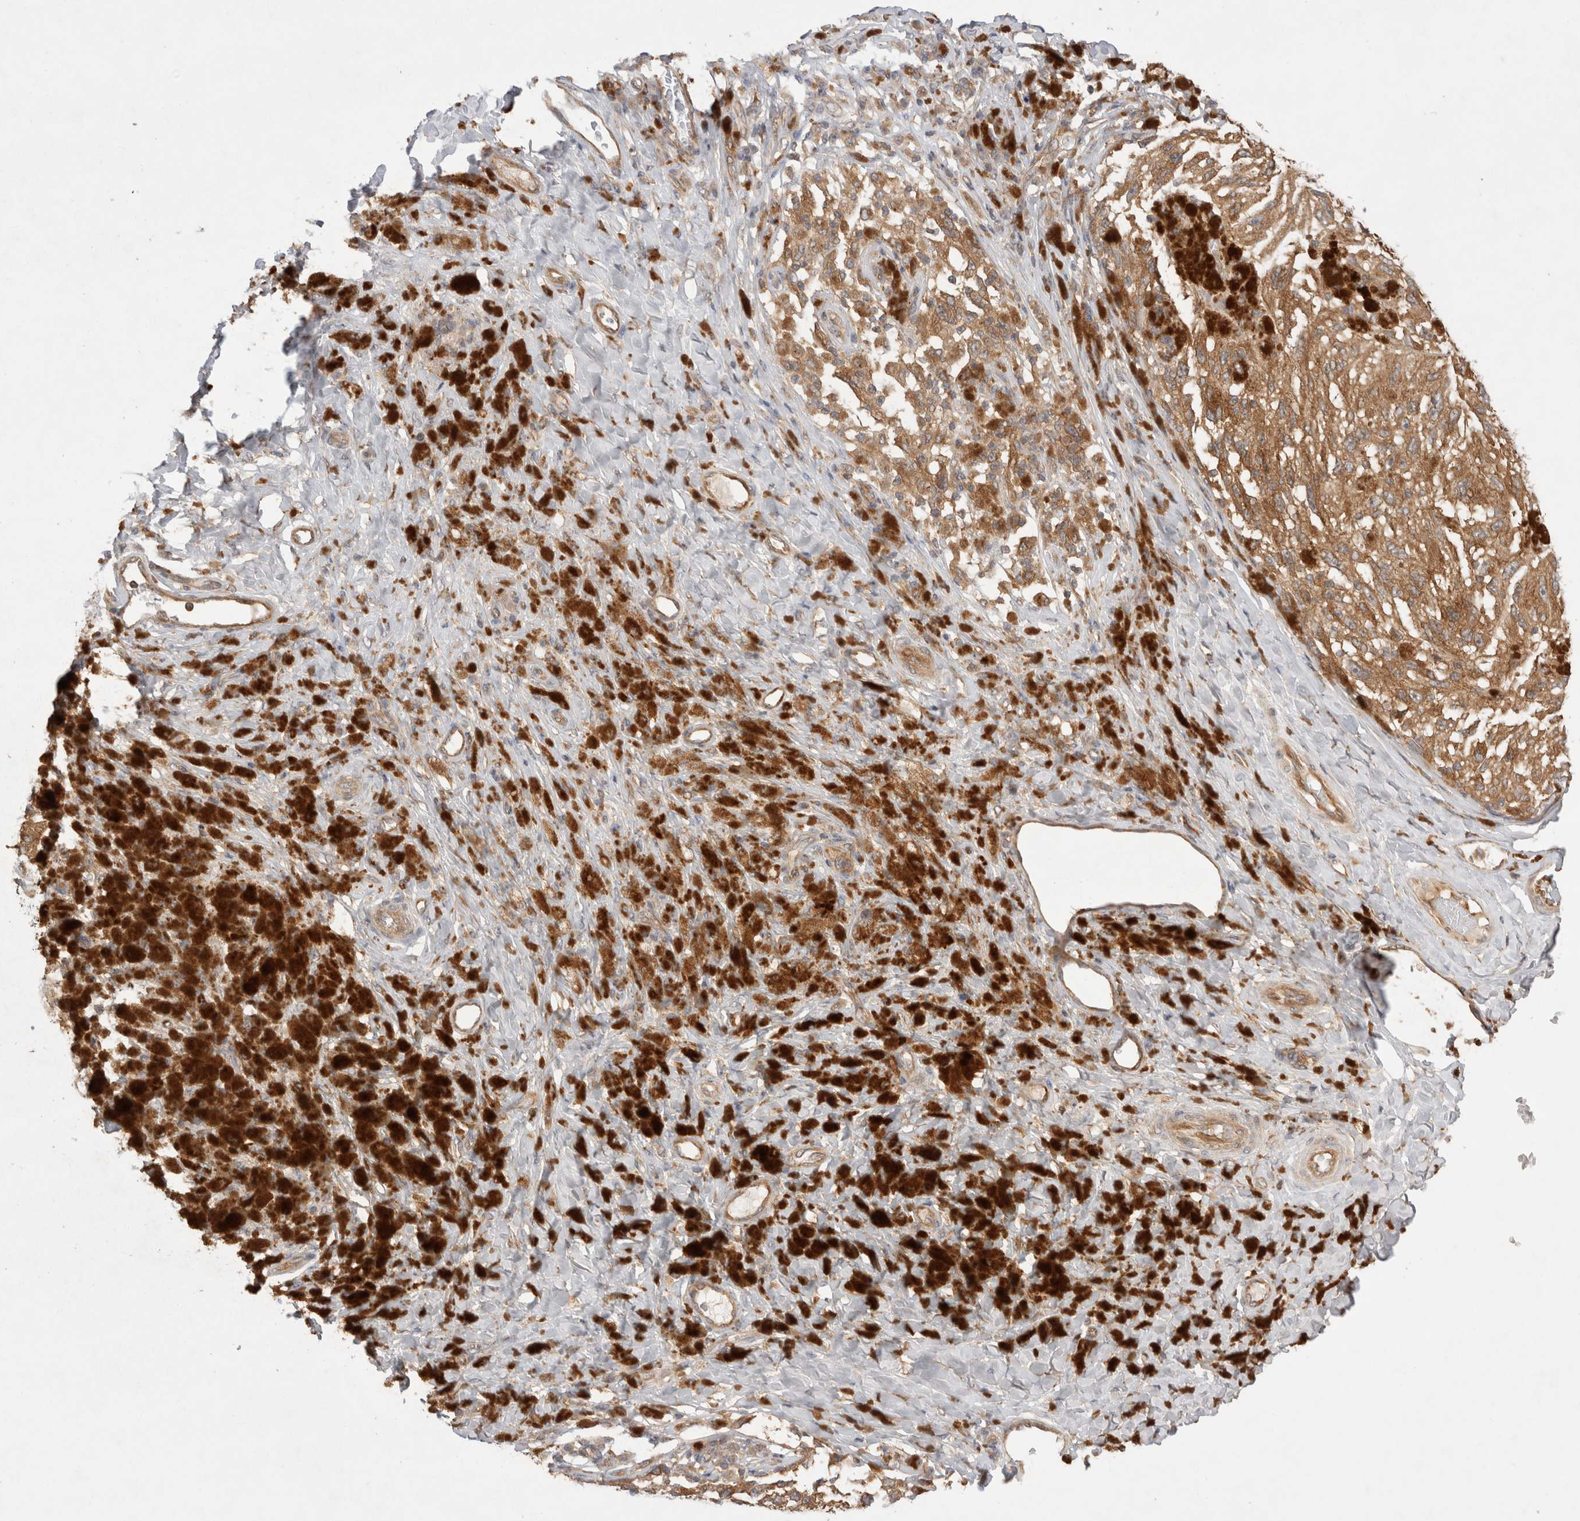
{"staining": {"intensity": "moderate", "quantity": ">75%", "location": "cytoplasmic/membranous"}, "tissue": "melanoma", "cell_type": "Tumor cells", "image_type": "cancer", "snomed": [{"axis": "morphology", "description": "Malignant melanoma, NOS"}, {"axis": "topography", "description": "Skin"}], "caption": "Brown immunohistochemical staining in human melanoma displays moderate cytoplasmic/membranous positivity in approximately >75% of tumor cells. The protein is stained brown, and the nuclei are stained in blue (DAB IHC with brightfield microscopy, high magnification).", "gene": "VPS28", "patient": {"sex": "female", "age": 73}}